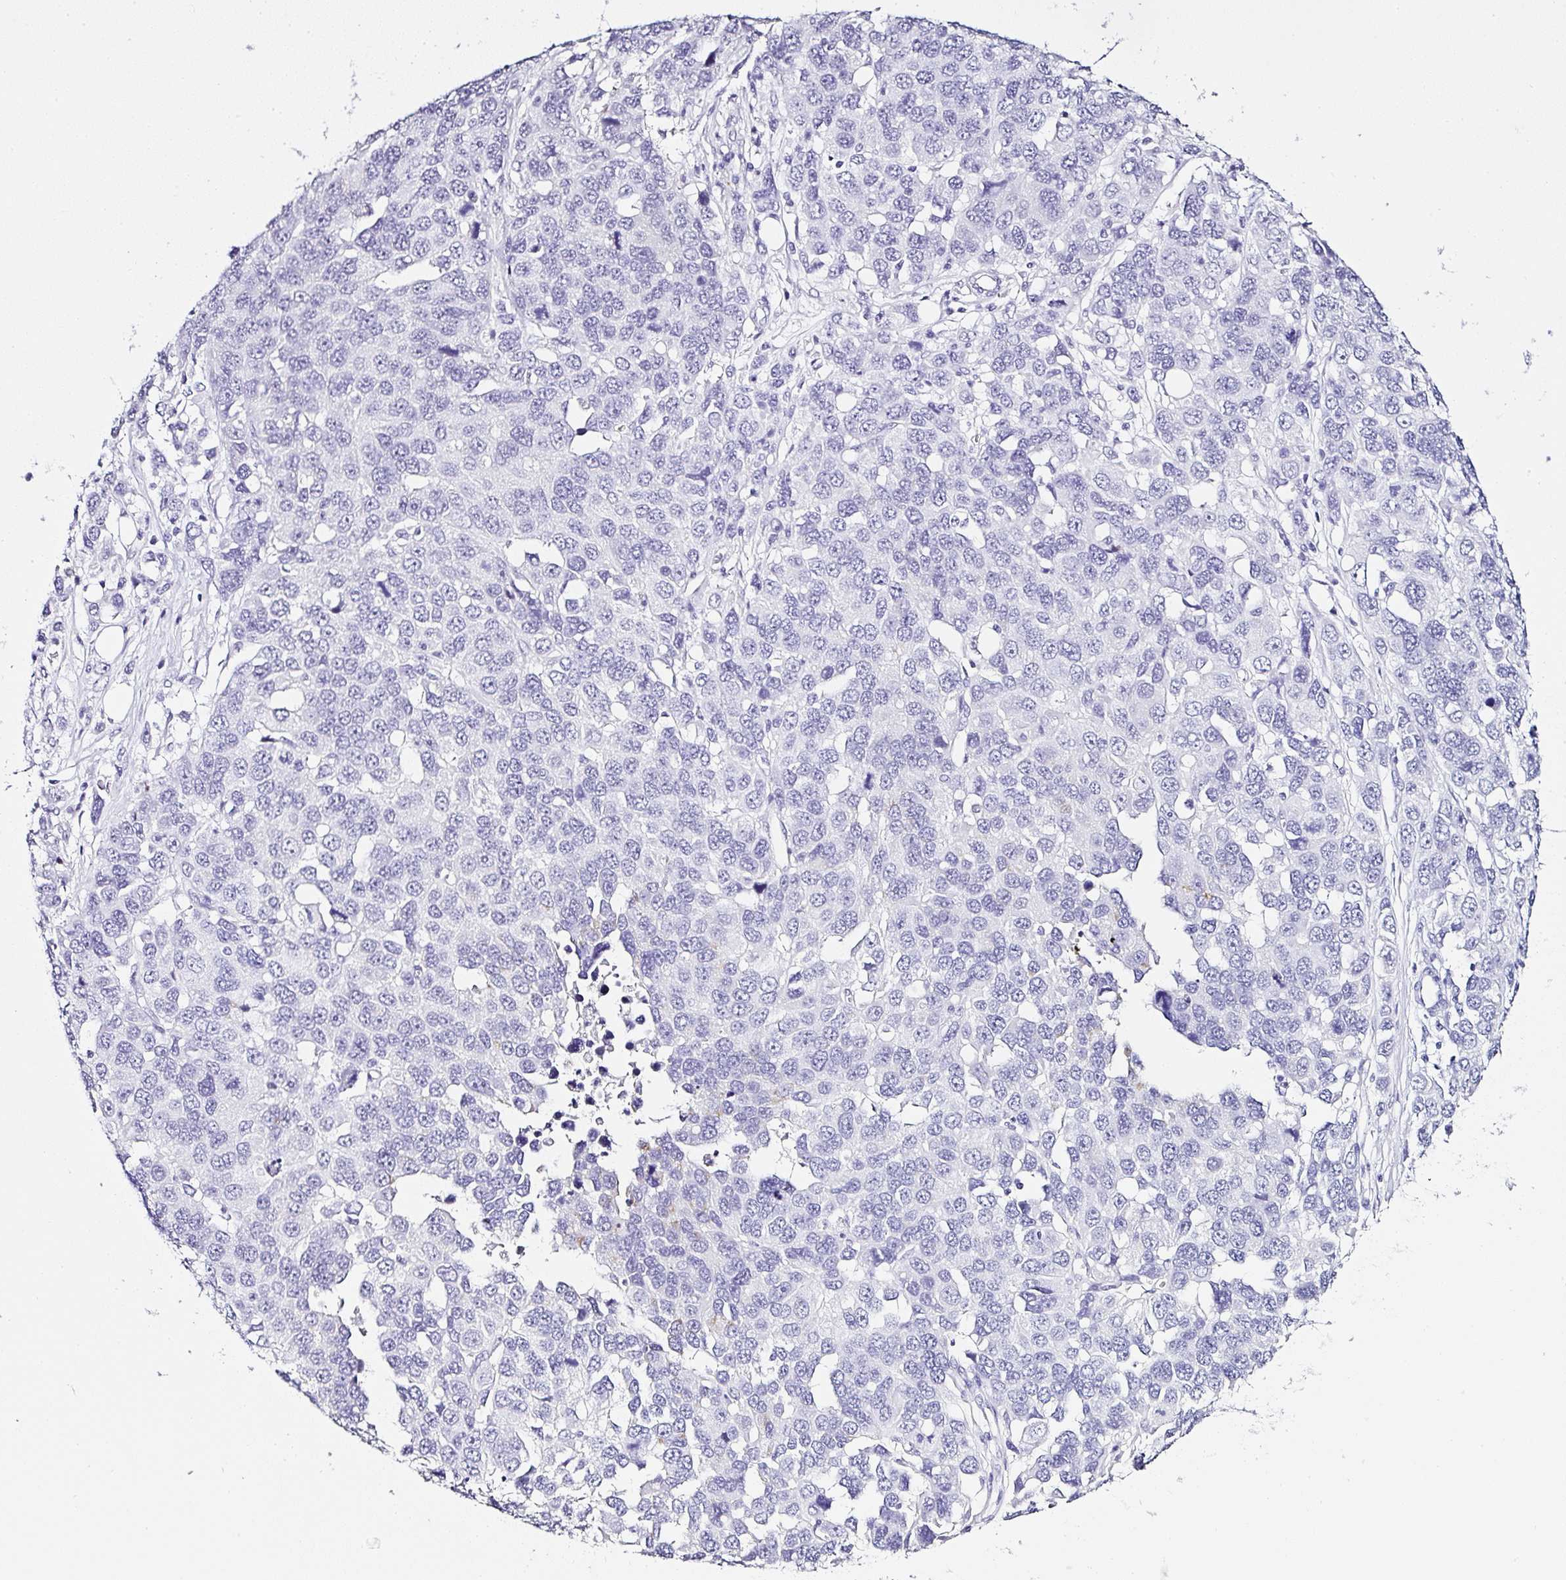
{"staining": {"intensity": "negative", "quantity": "none", "location": "none"}, "tissue": "ovarian cancer", "cell_type": "Tumor cells", "image_type": "cancer", "snomed": [{"axis": "morphology", "description": "Cystadenocarcinoma, serous, NOS"}, {"axis": "topography", "description": "Ovary"}], "caption": "Immunohistochemistry image of neoplastic tissue: human ovarian serous cystadenocarcinoma stained with DAB displays no significant protein expression in tumor cells.", "gene": "SERPINB3", "patient": {"sex": "female", "age": 76}}